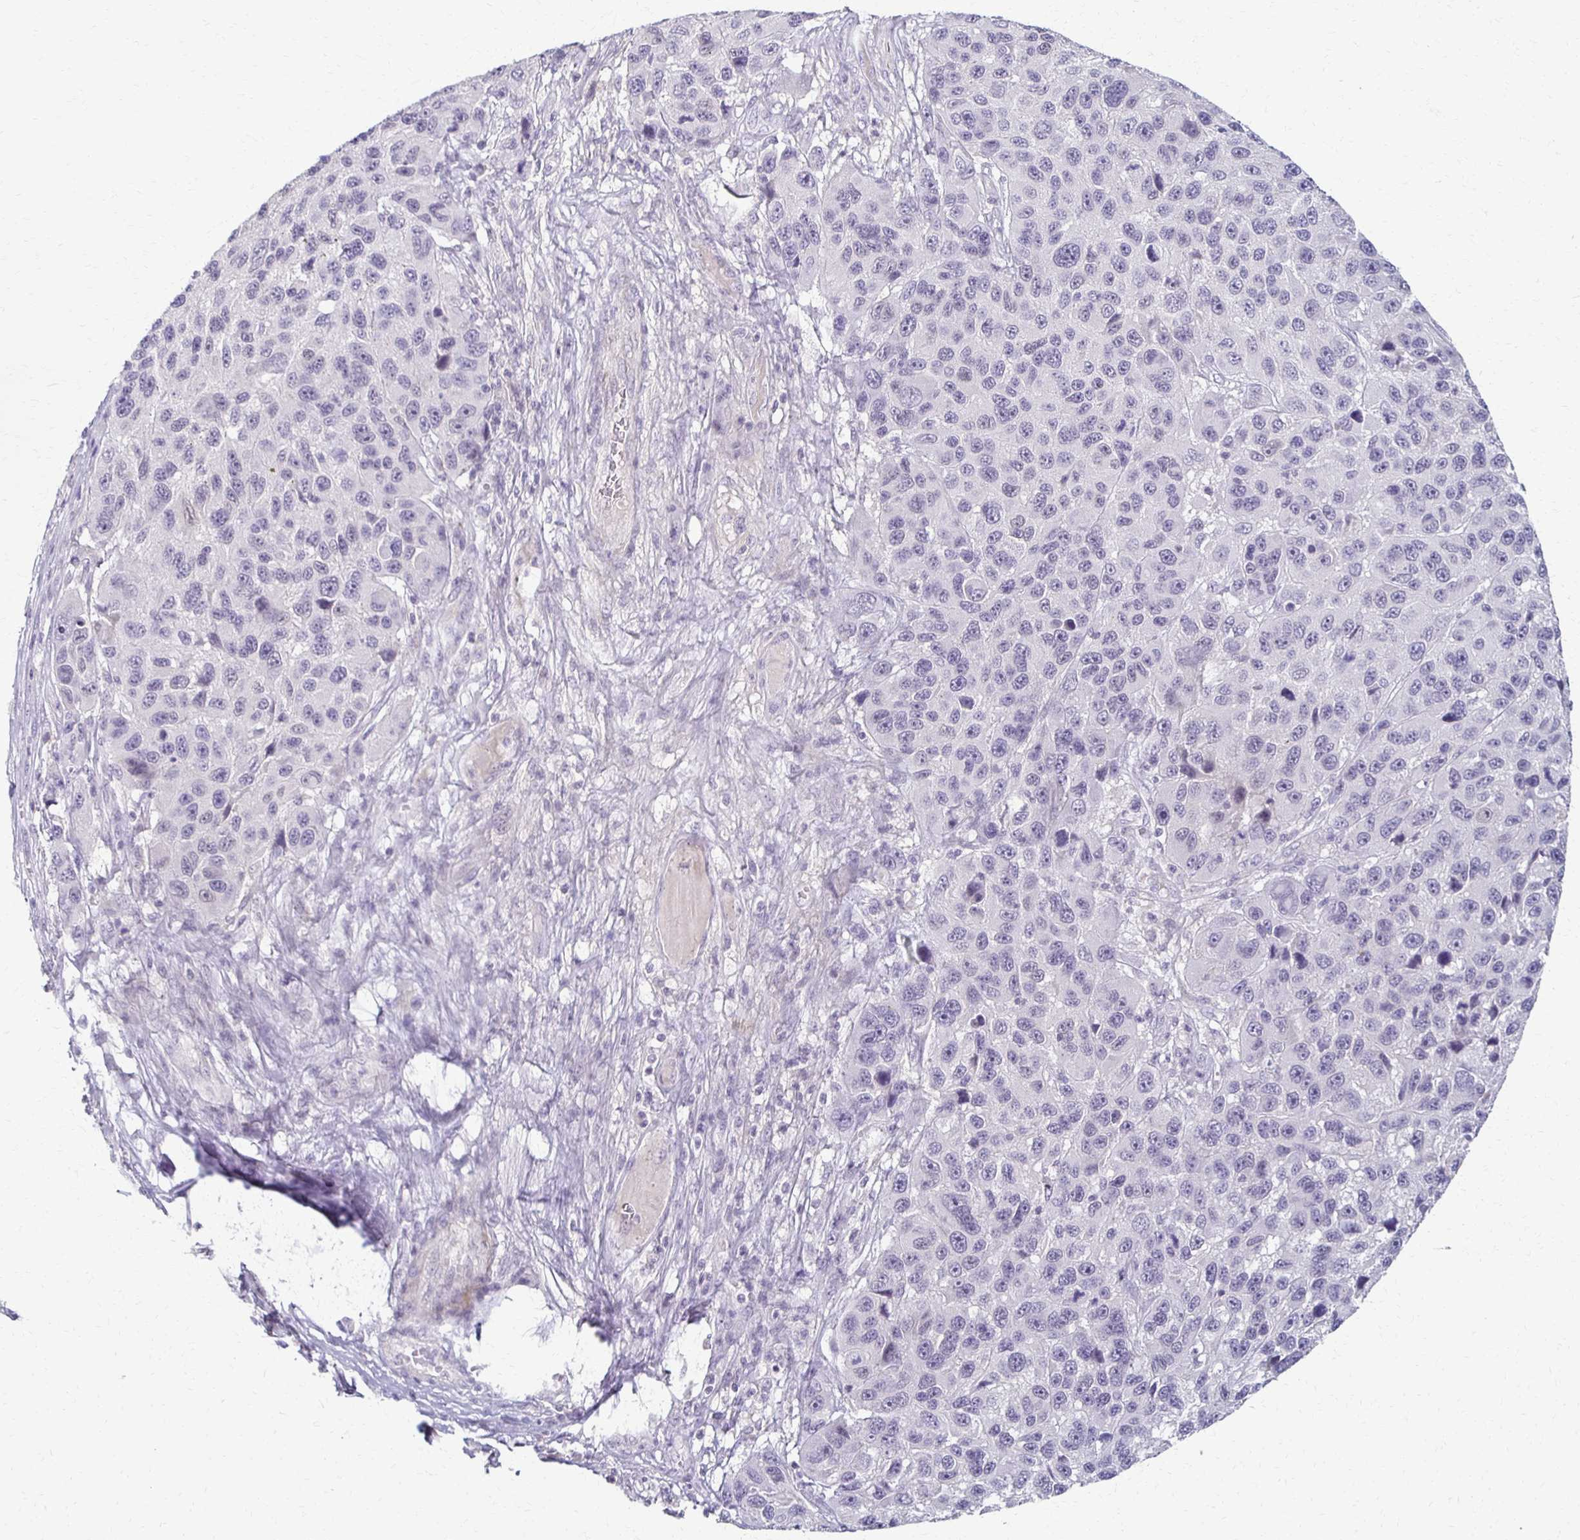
{"staining": {"intensity": "negative", "quantity": "none", "location": "none"}, "tissue": "melanoma", "cell_type": "Tumor cells", "image_type": "cancer", "snomed": [{"axis": "morphology", "description": "Malignant melanoma, NOS"}, {"axis": "topography", "description": "Skin"}], "caption": "This is an immunohistochemistry (IHC) histopathology image of malignant melanoma. There is no expression in tumor cells.", "gene": "FOXO4", "patient": {"sex": "male", "age": 53}}